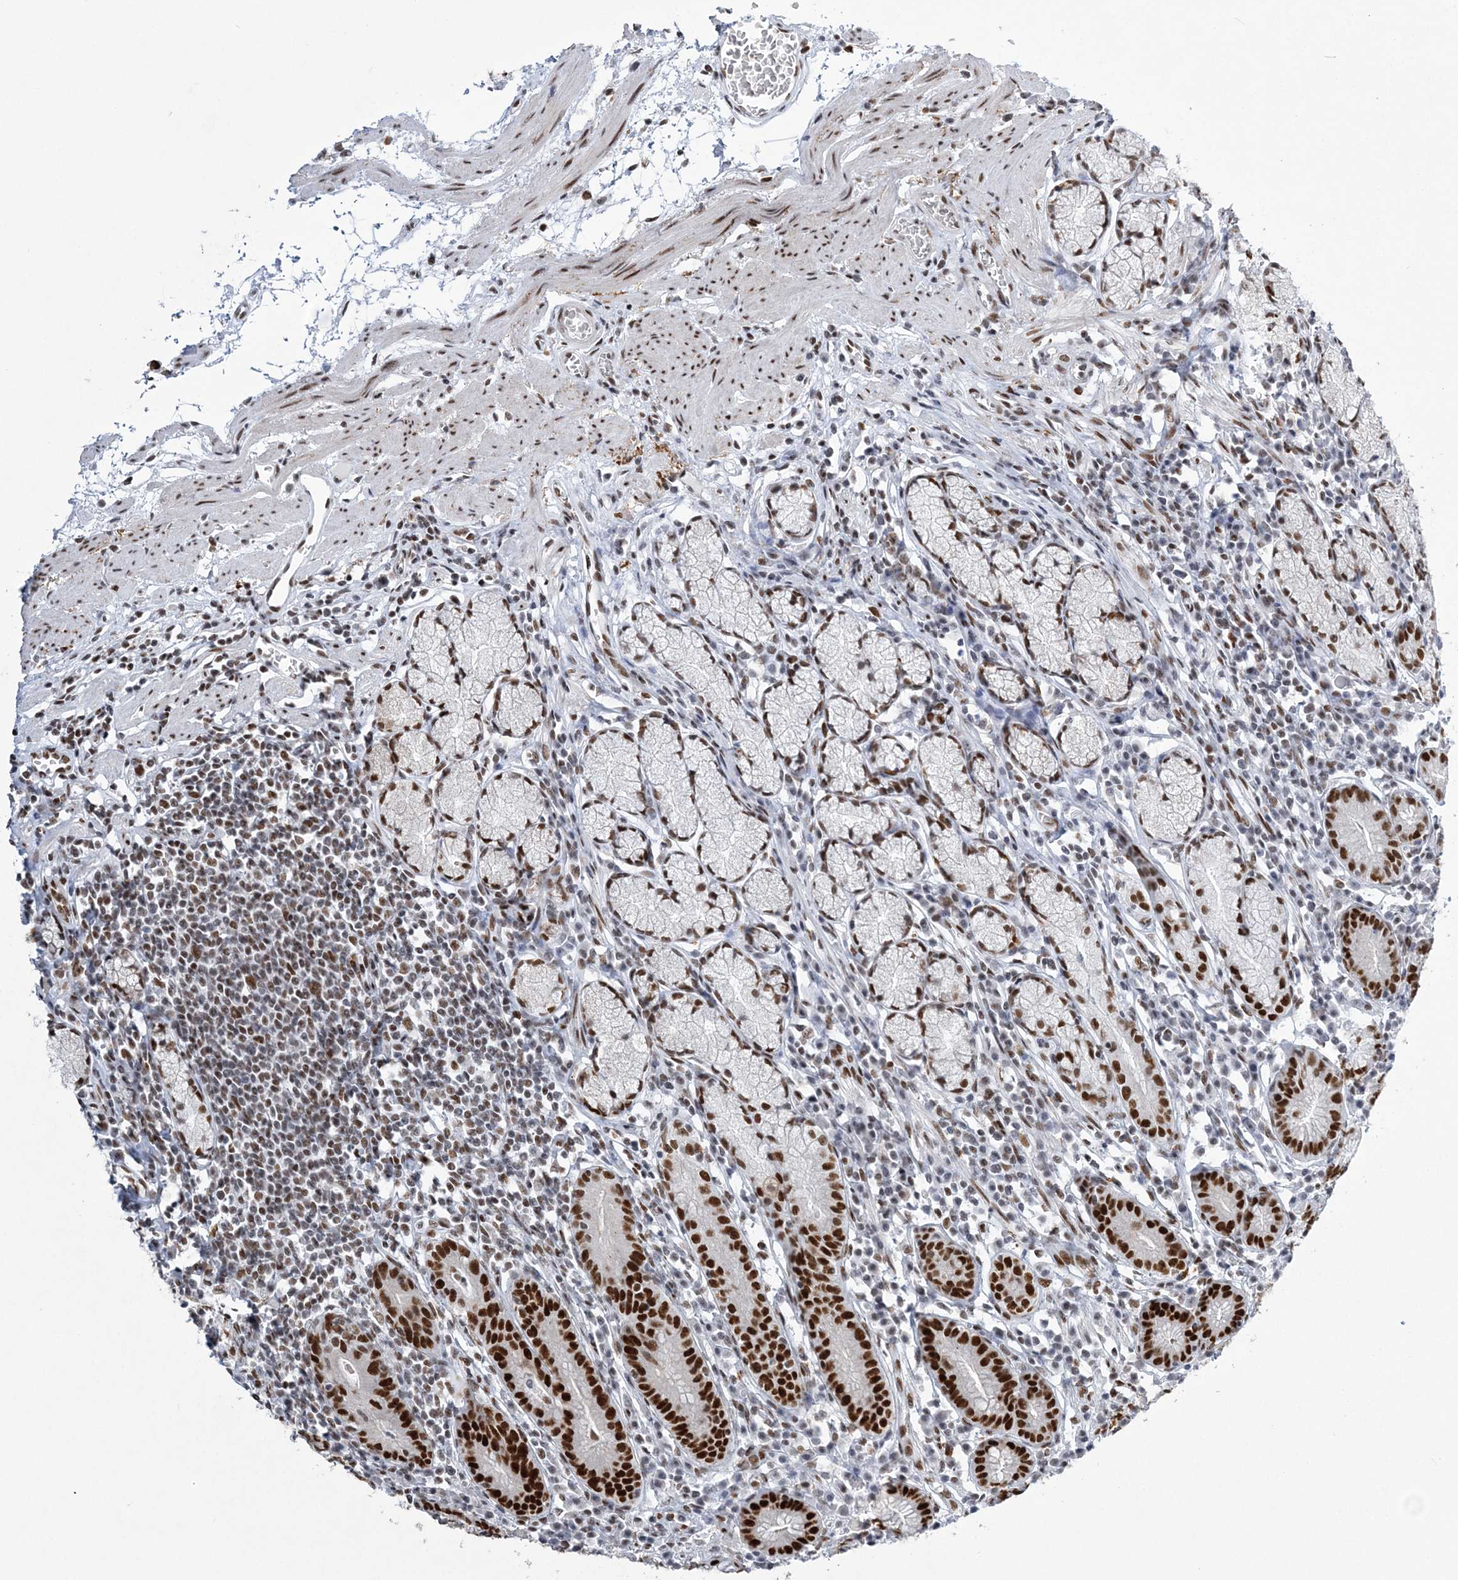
{"staining": {"intensity": "strong", "quantity": "25%-75%", "location": "nuclear"}, "tissue": "stomach", "cell_type": "Glandular cells", "image_type": "normal", "snomed": [{"axis": "morphology", "description": "Normal tissue, NOS"}, {"axis": "topography", "description": "Stomach"}], "caption": "The micrograph exhibits immunohistochemical staining of normal stomach. There is strong nuclear staining is identified in about 25%-75% of glandular cells. The protein is shown in brown color, while the nuclei are stained blue.", "gene": "ZBTB7A", "patient": {"sex": "male", "age": 55}}